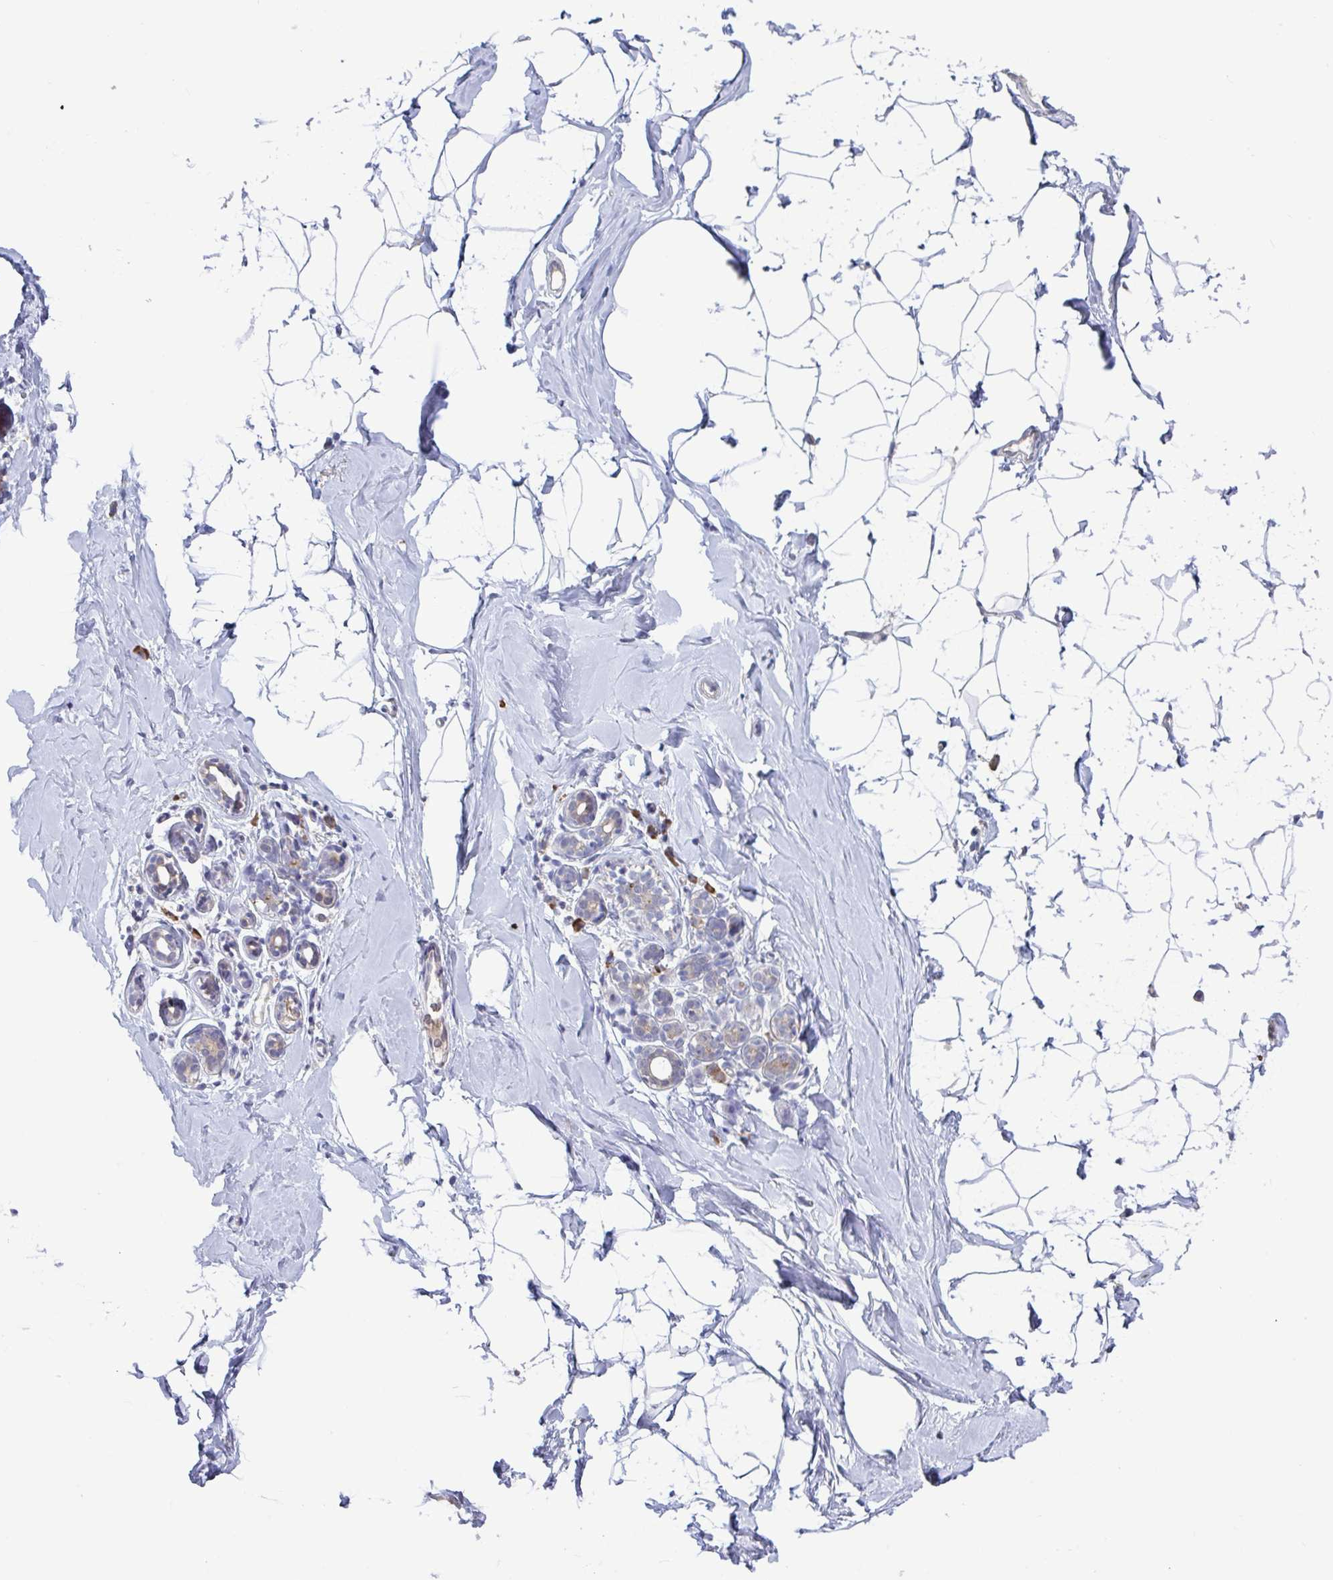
{"staining": {"intensity": "negative", "quantity": "none", "location": "none"}, "tissue": "breast", "cell_type": "Adipocytes", "image_type": "normal", "snomed": [{"axis": "morphology", "description": "Normal tissue, NOS"}, {"axis": "topography", "description": "Breast"}], "caption": "Immunohistochemistry (IHC) of normal human breast demonstrates no staining in adipocytes.", "gene": "CD1E", "patient": {"sex": "female", "age": 32}}